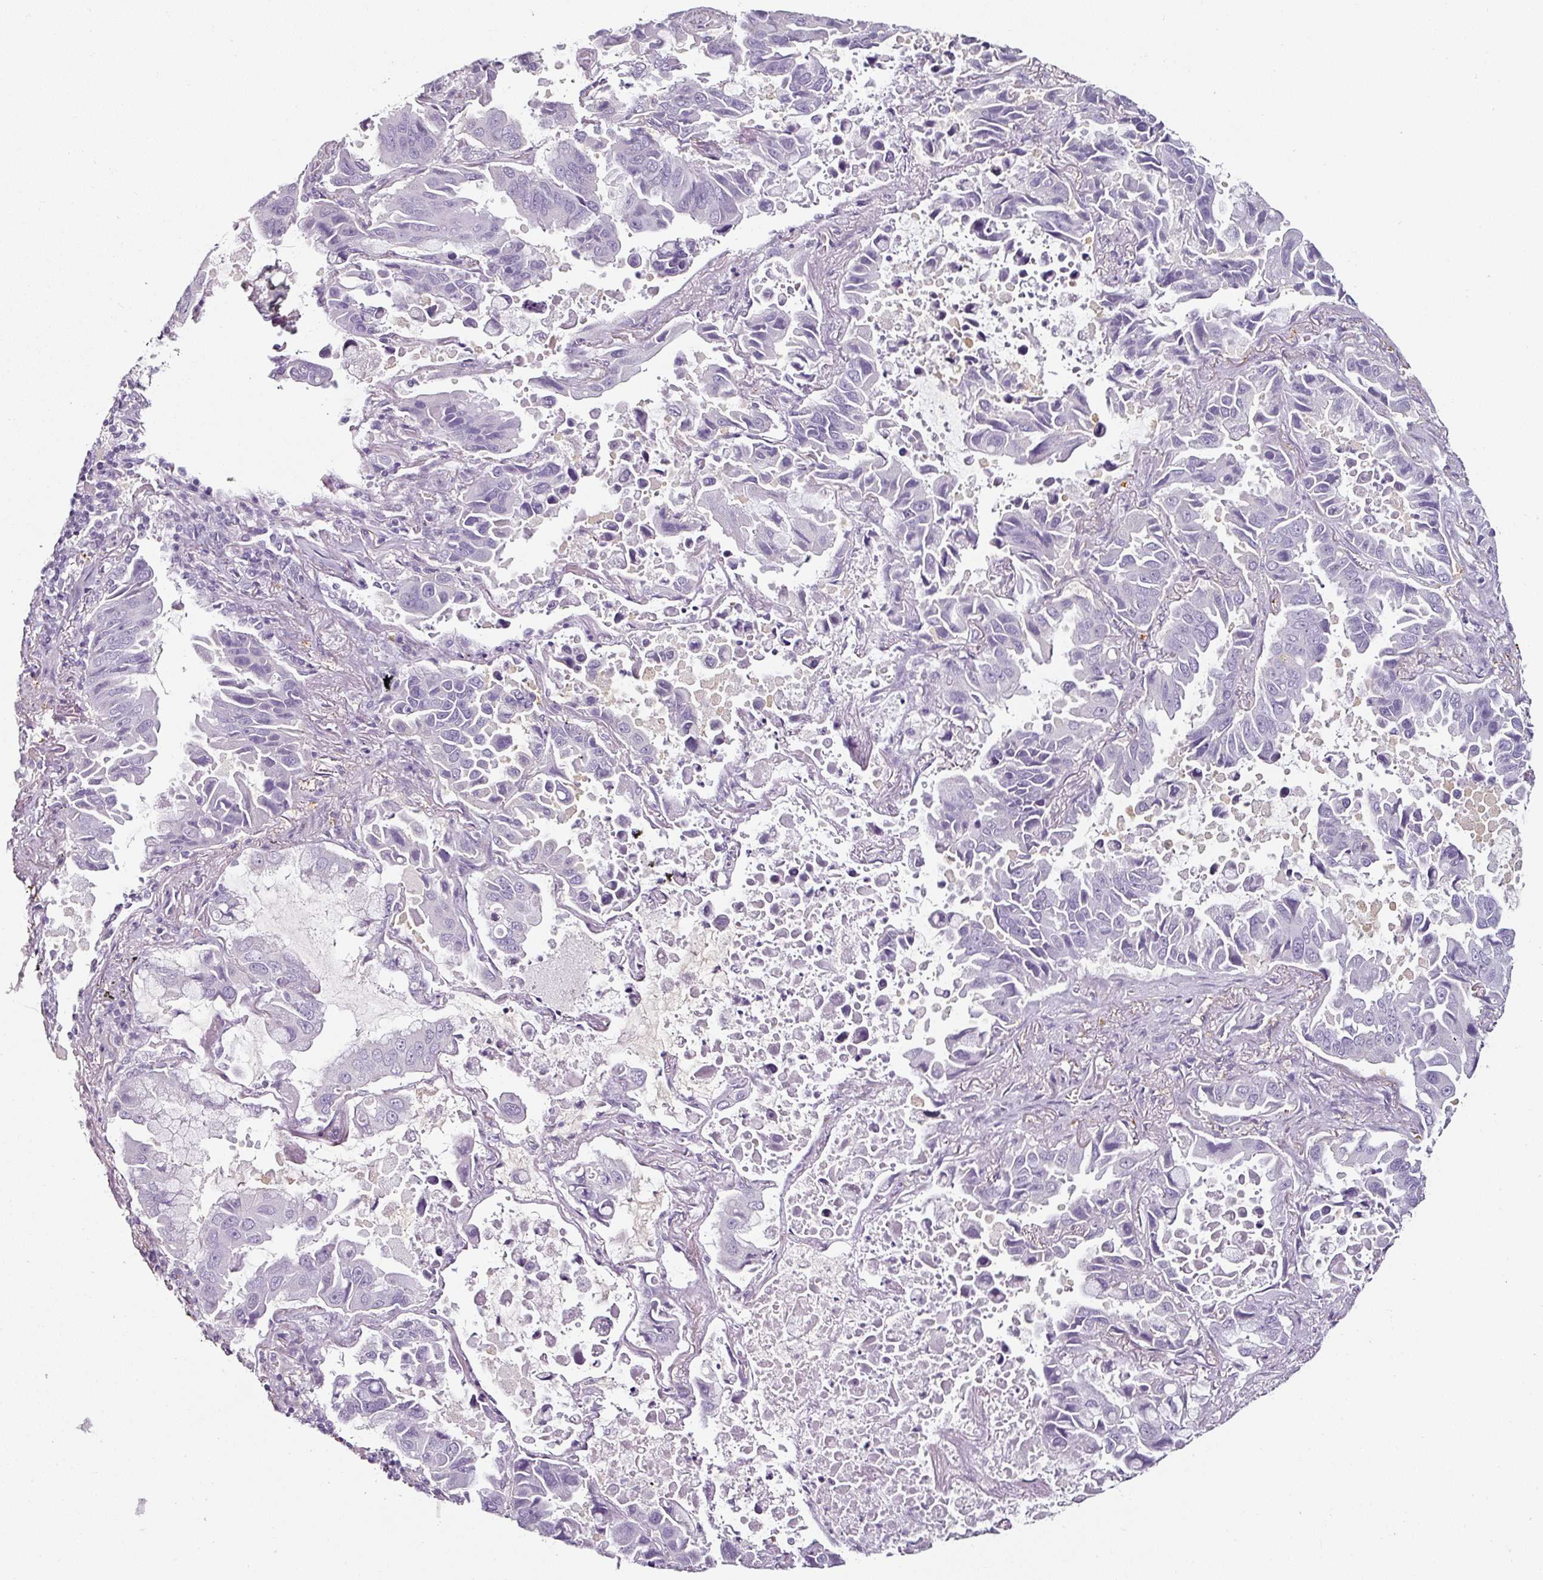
{"staining": {"intensity": "negative", "quantity": "none", "location": "none"}, "tissue": "lung cancer", "cell_type": "Tumor cells", "image_type": "cancer", "snomed": [{"axis": "morphology", "description": "Adenocarcinoma, NOS"}, {"axis": "topography", "description": "Lung"}], "caption": "Immunohistochemical staining of human lung cancer (adenocarcinoma) reveals no significant staining in tumor cells.", "gene": "CAP2", "patient": {"sex": "male", "age": 64}}